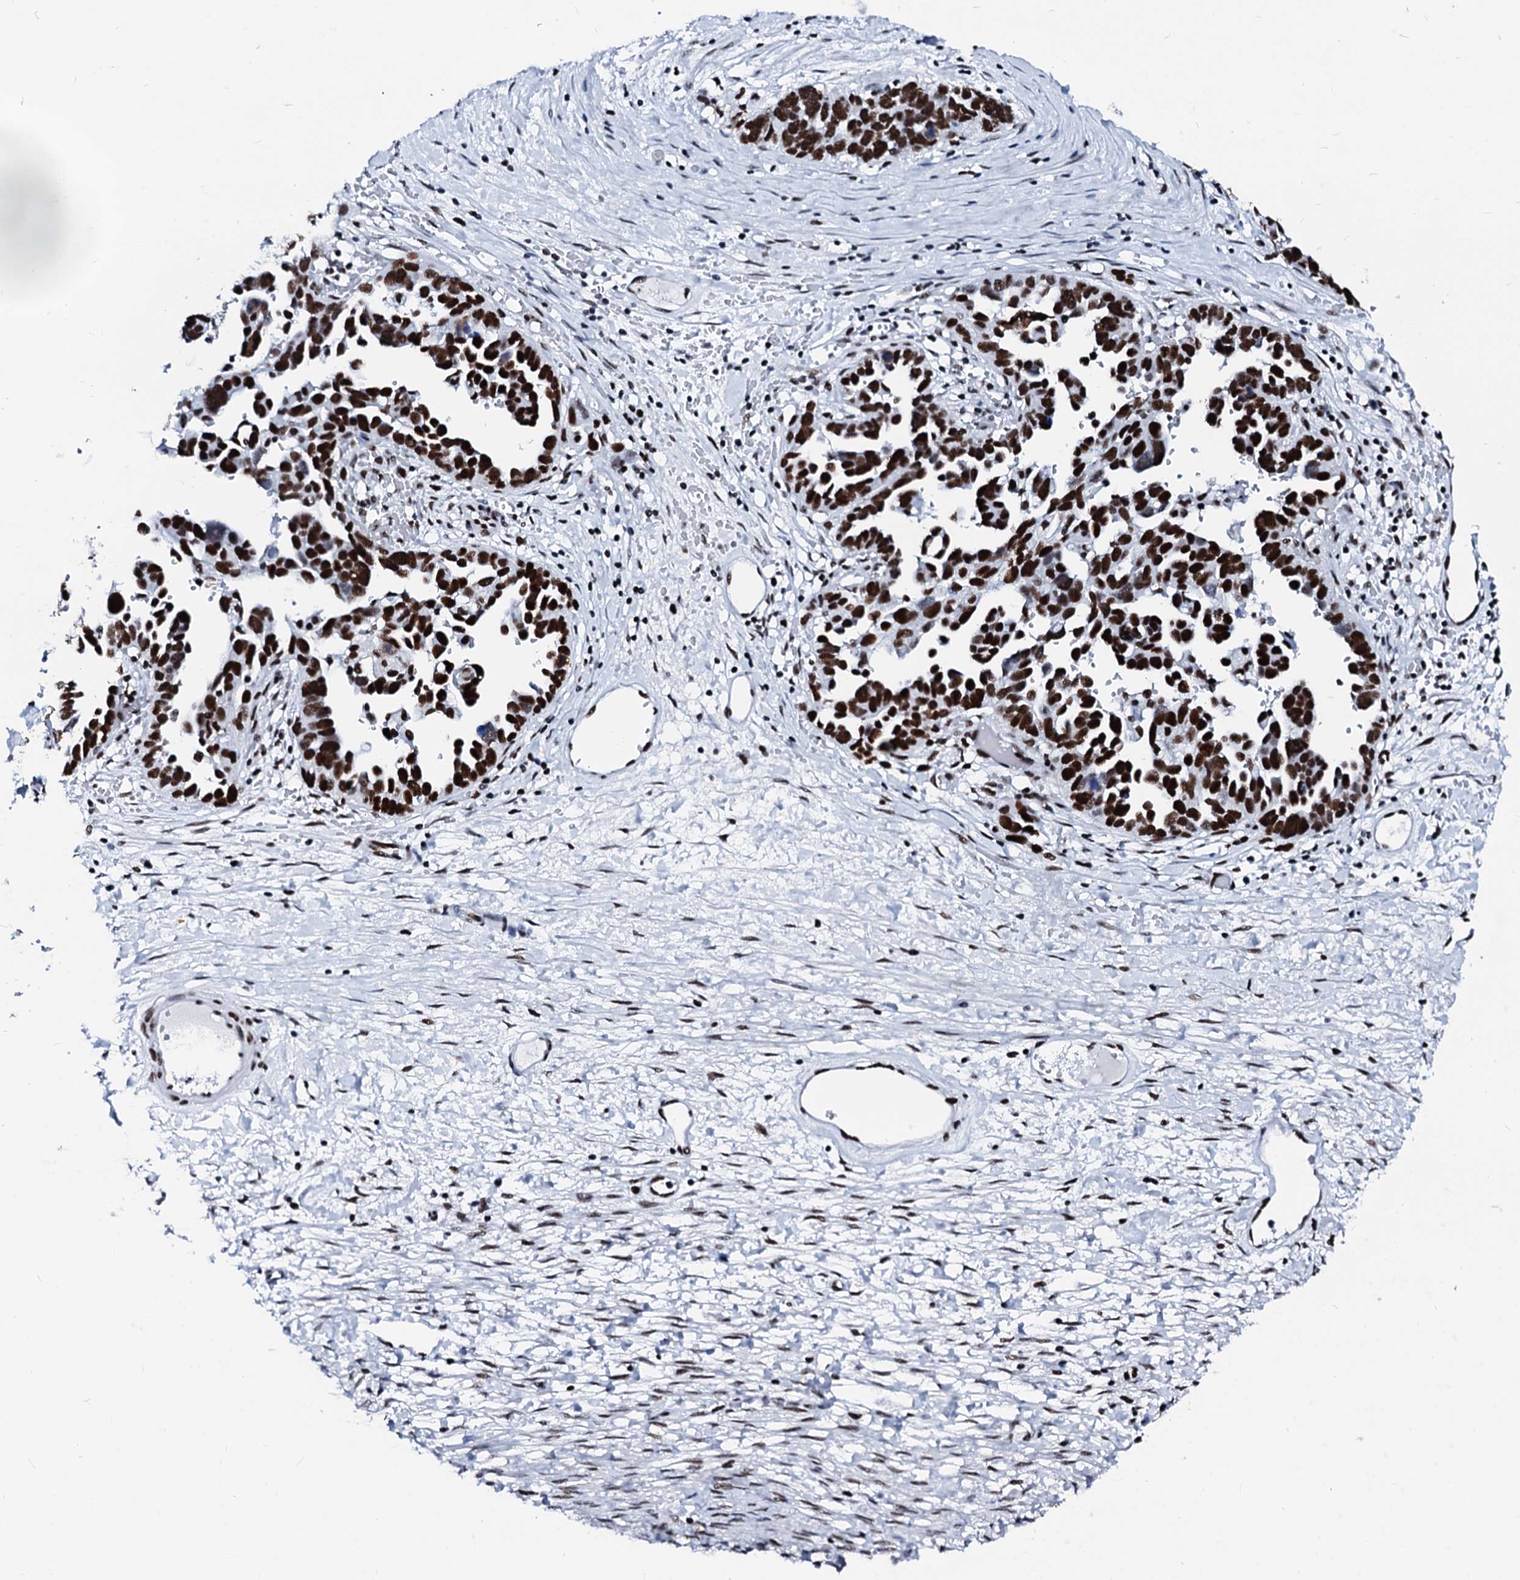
{"staining": {"intensity": "strong", "quantity": ">75%", "location": "nuclear"}, "tissue": "ovarian cancer", "cell_type": "Tumor cells", "image_type": "cancer", "snomed": [{"axis": "morphology", "description": "Cystadenocarcinoma, serous, NOS"}, {"axis": "topography", "description": "Ovary"}], "caption": "This is a micrograph of IHC staining of ovarian cancer, which shows strong expression in the nuclear of tumor cells.", "gene": "RALY", "patient": {"sex": "female", "age": 54}}